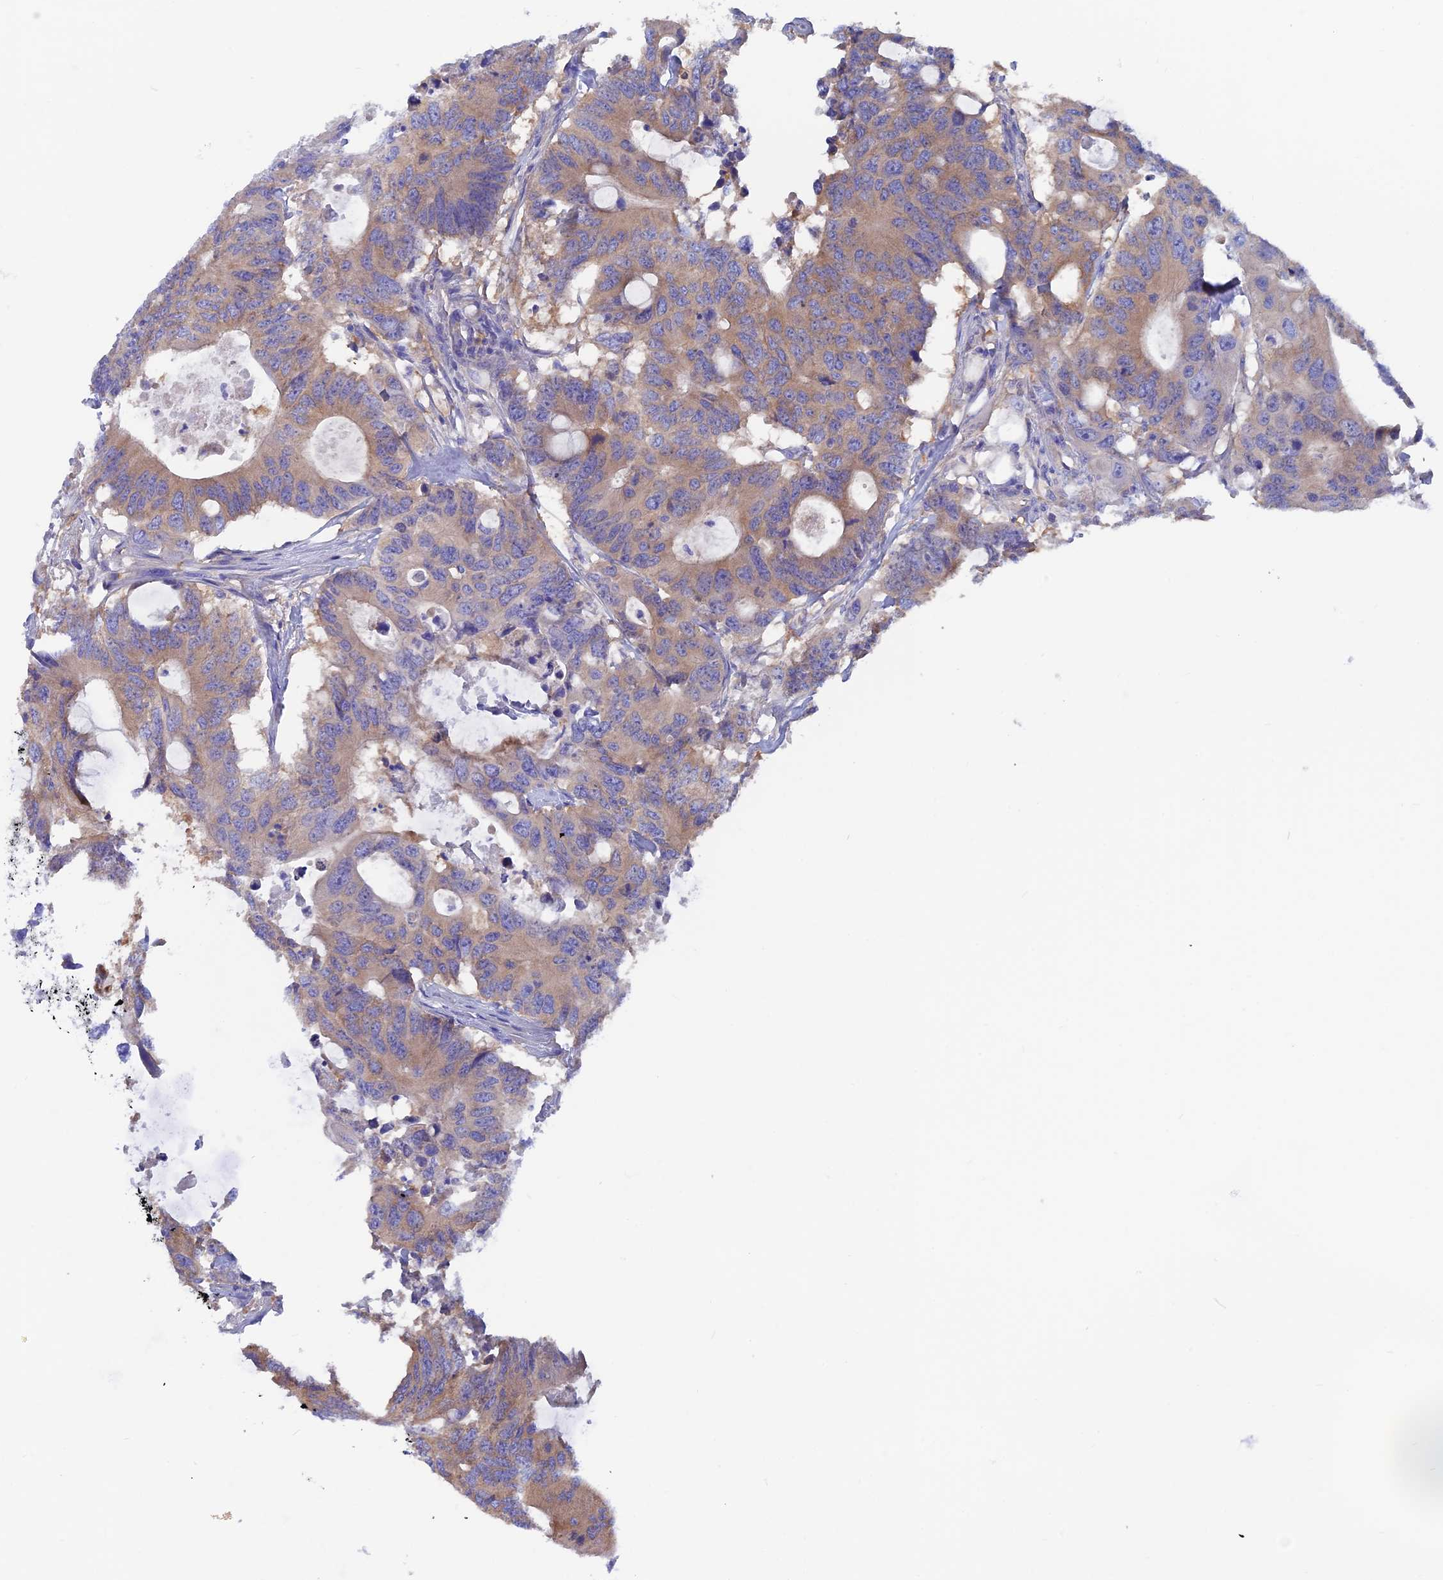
{"staining": {"intensity": "weak", "quantity": ">75%", "location": "cytoplasmic/membranous"}, "tissue": "colorectal cancer", "cell_type": "Tumor cells", "image_type": "cancer", "snomed": [{"axis": "morphology", "description": "Adenocarcinoma, NOS"}, {"axis": "topography", "description": "Colon"}], "caption": "This is an image of IHC staining of adenocarcinoma (colorectal), which shows weak expression in the cytoplasmic/membranous of tumor cells.", "gene": "LZTFL1", "patient": {"sex": "male", "age": 71}}